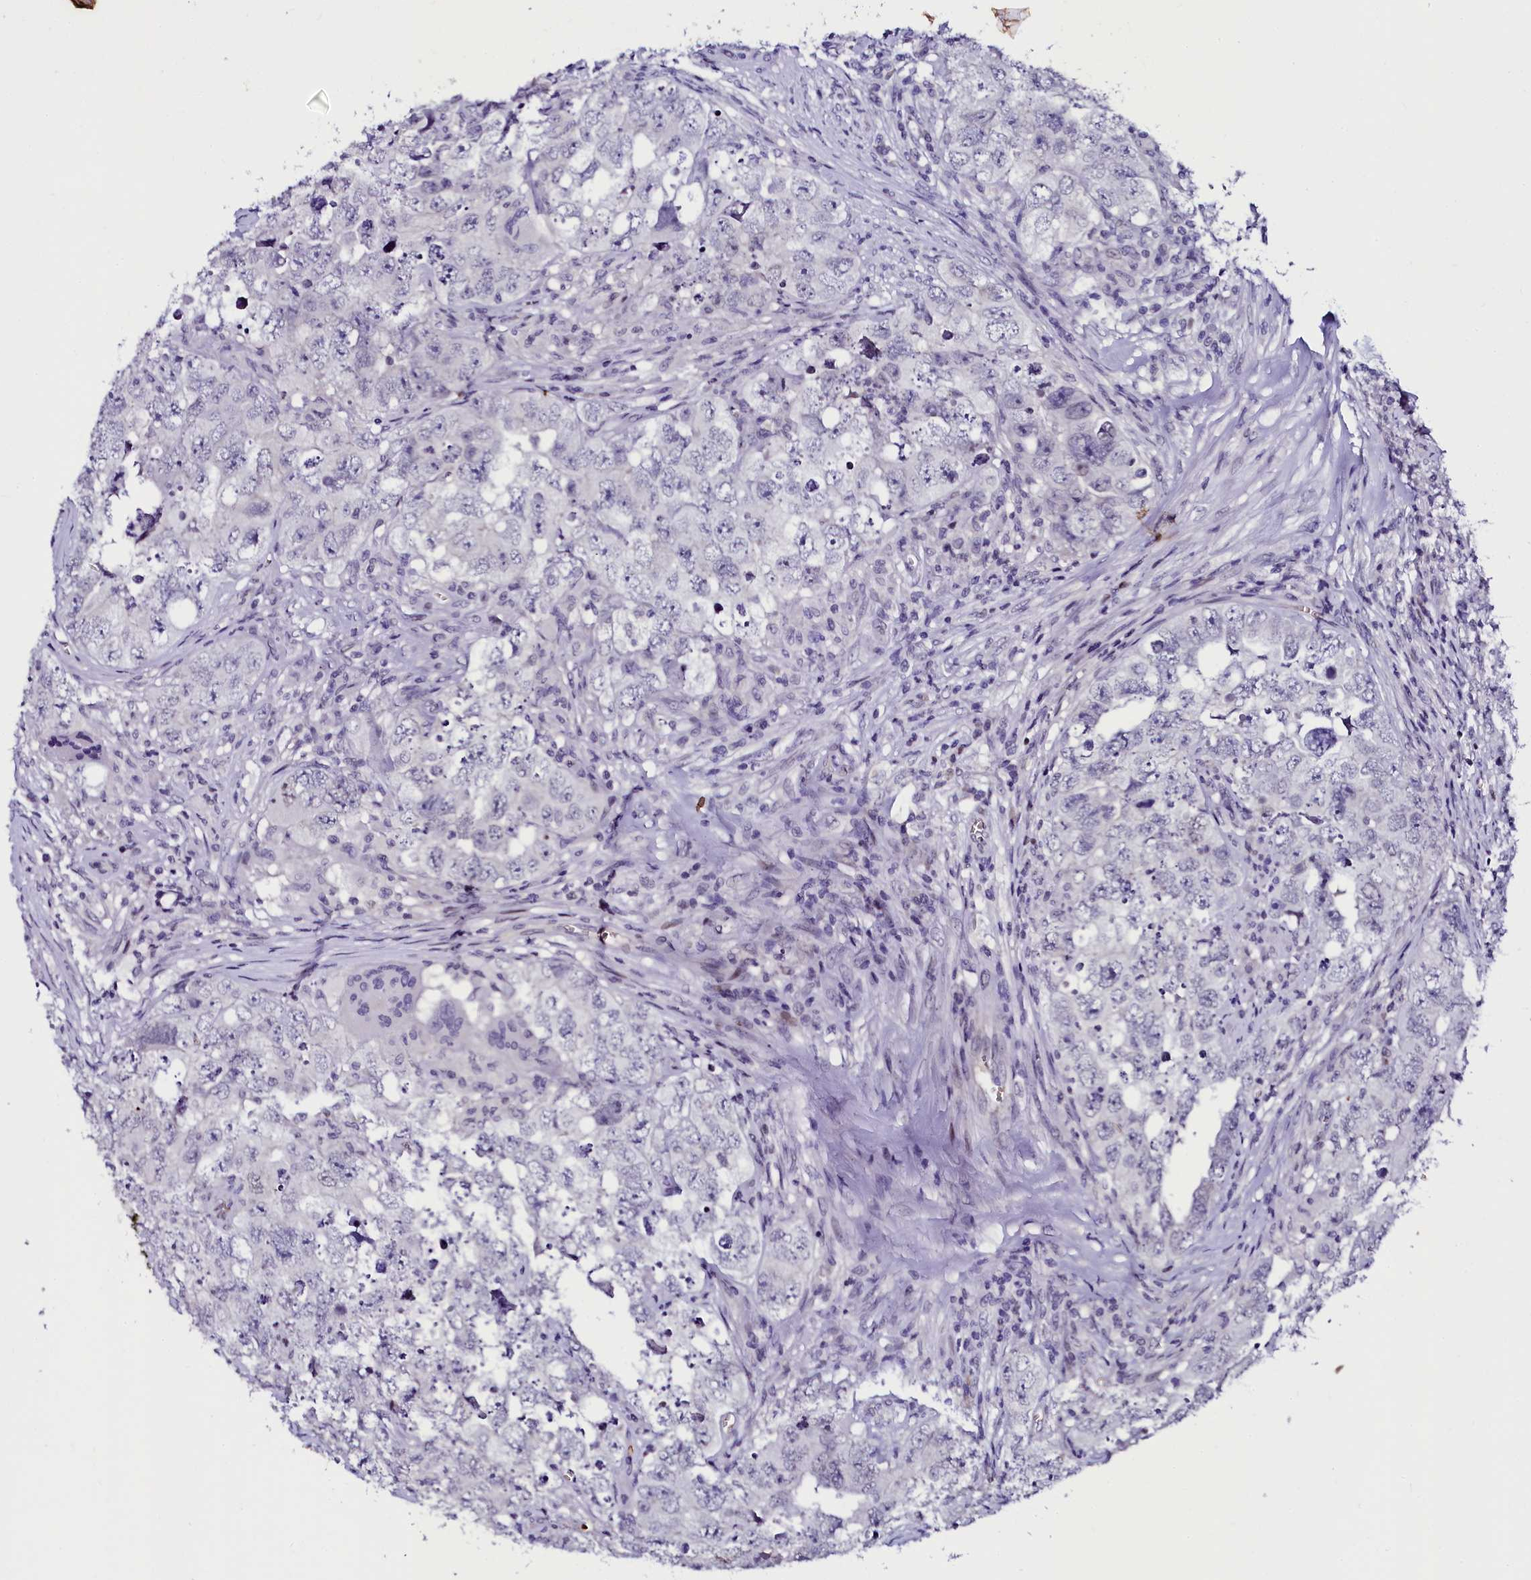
{"staining": {"intensity": "negative", "quantity": "none", "location": "none"}, "tissue": "testis cancer", "cell_type": "Tumor cells", "image_type": "cancer", "snomed": [{"axis": "morphology", "description": "Seminoma, NOS"}, {"axis": "morphology", "description": "Carcinoma, Embryonal, NOS"}, {"axis": "topography", "description": "Testis"}], "caption": "Immunohistochemistry (IHC) photomicrograph of neoplastic tissue: human testis cancer (embryonal carcinoma) stained with DAB shows no significant protein positivity in tumor cells.", "gene": "CTDSPL2", "patient": {"sex": "male", "age": 43}}